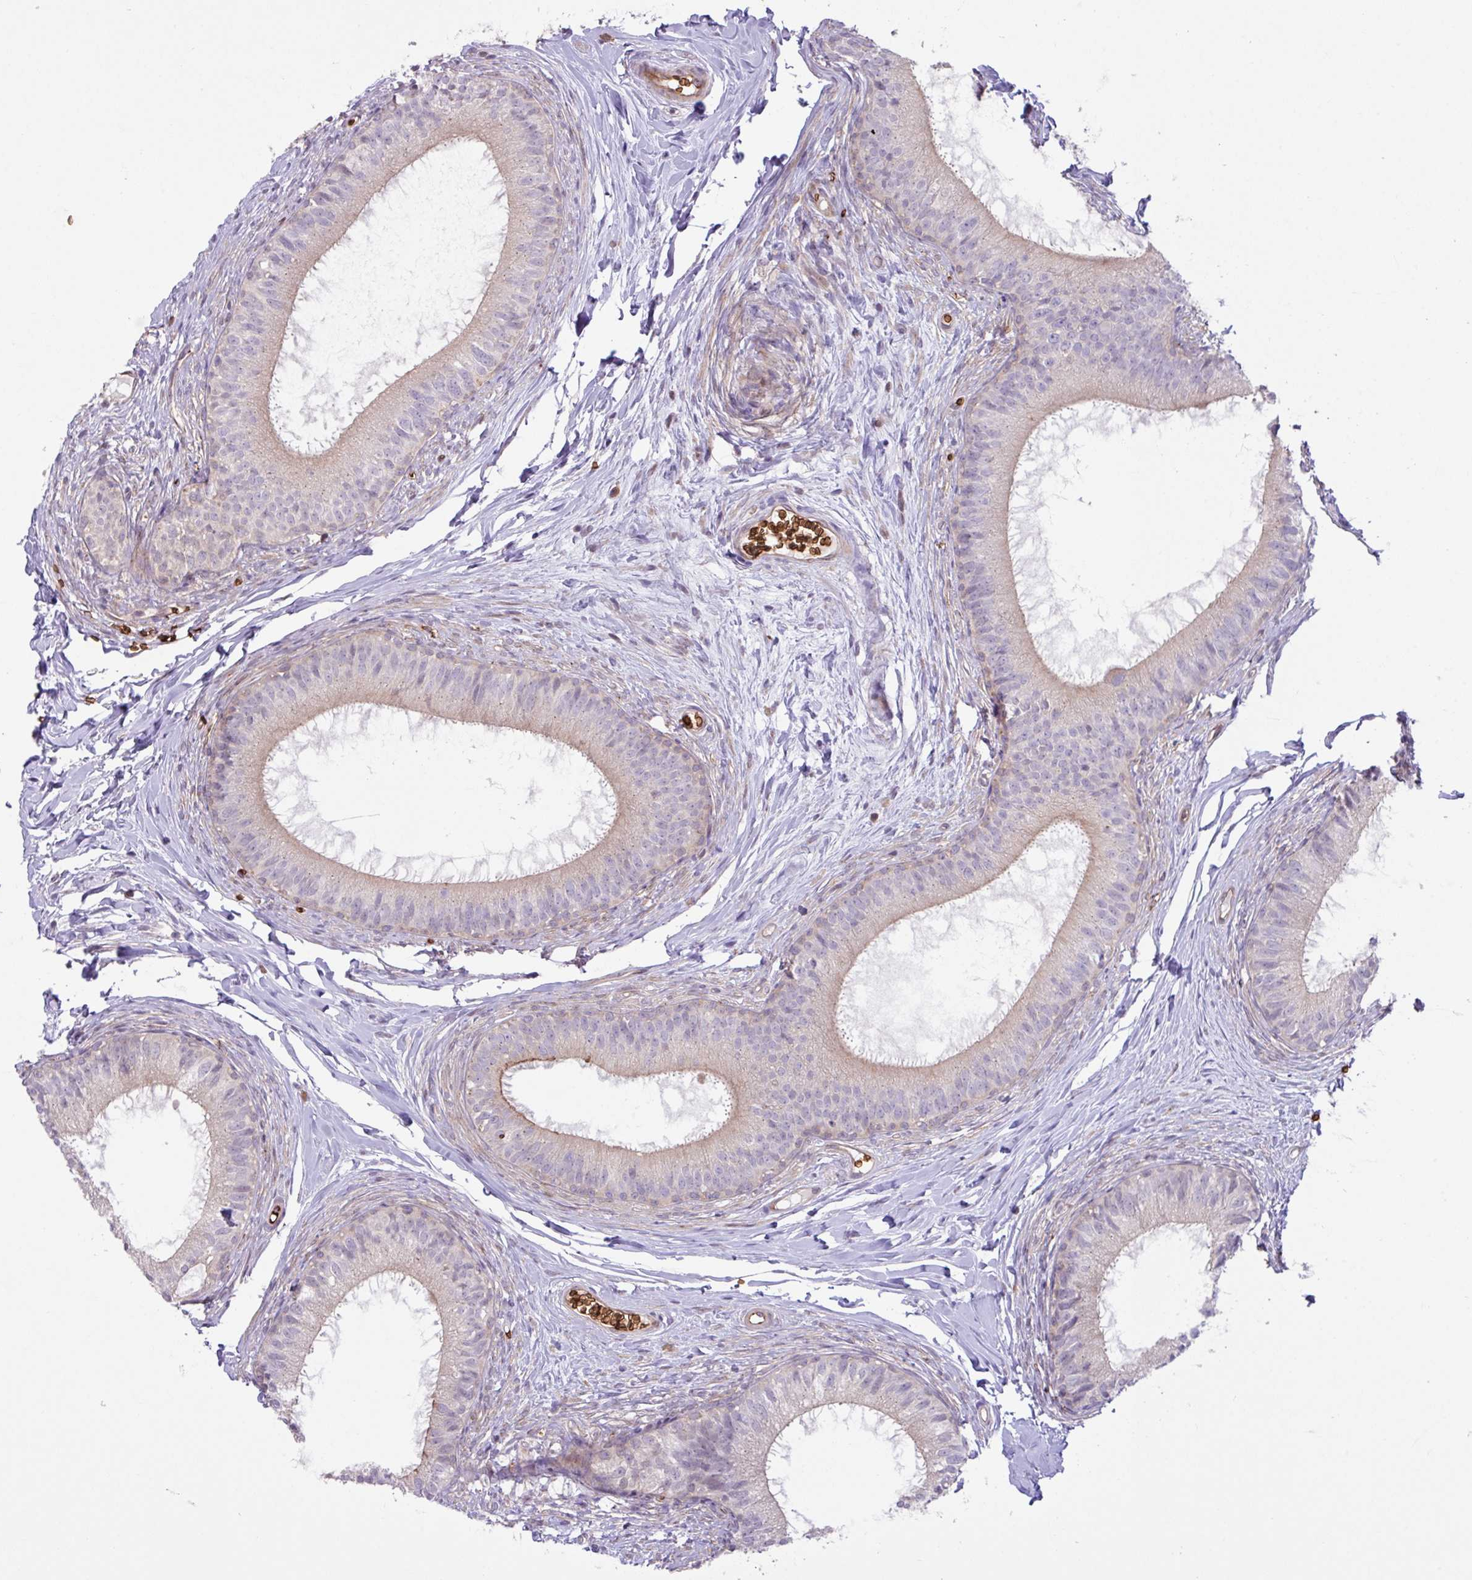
{"staining": {"intensity": "weak", "quantity": "<25%", "location": "cytoplasmic/membranous"}, "tissue": "epididymis", "cell_type": "Glandular cells", "image_type": "normal", "snomed": [{"axis": "morphology", "description": "Normal tissue, NOS"}, {"axis": "topography", "description": "Epididymis"}], "caption": "Photomicrograph shows no protein positivity in glandular cells of normal epididymis.", "gene": "RAD21L1", "patient": {"sex": "male", "age": 25}}